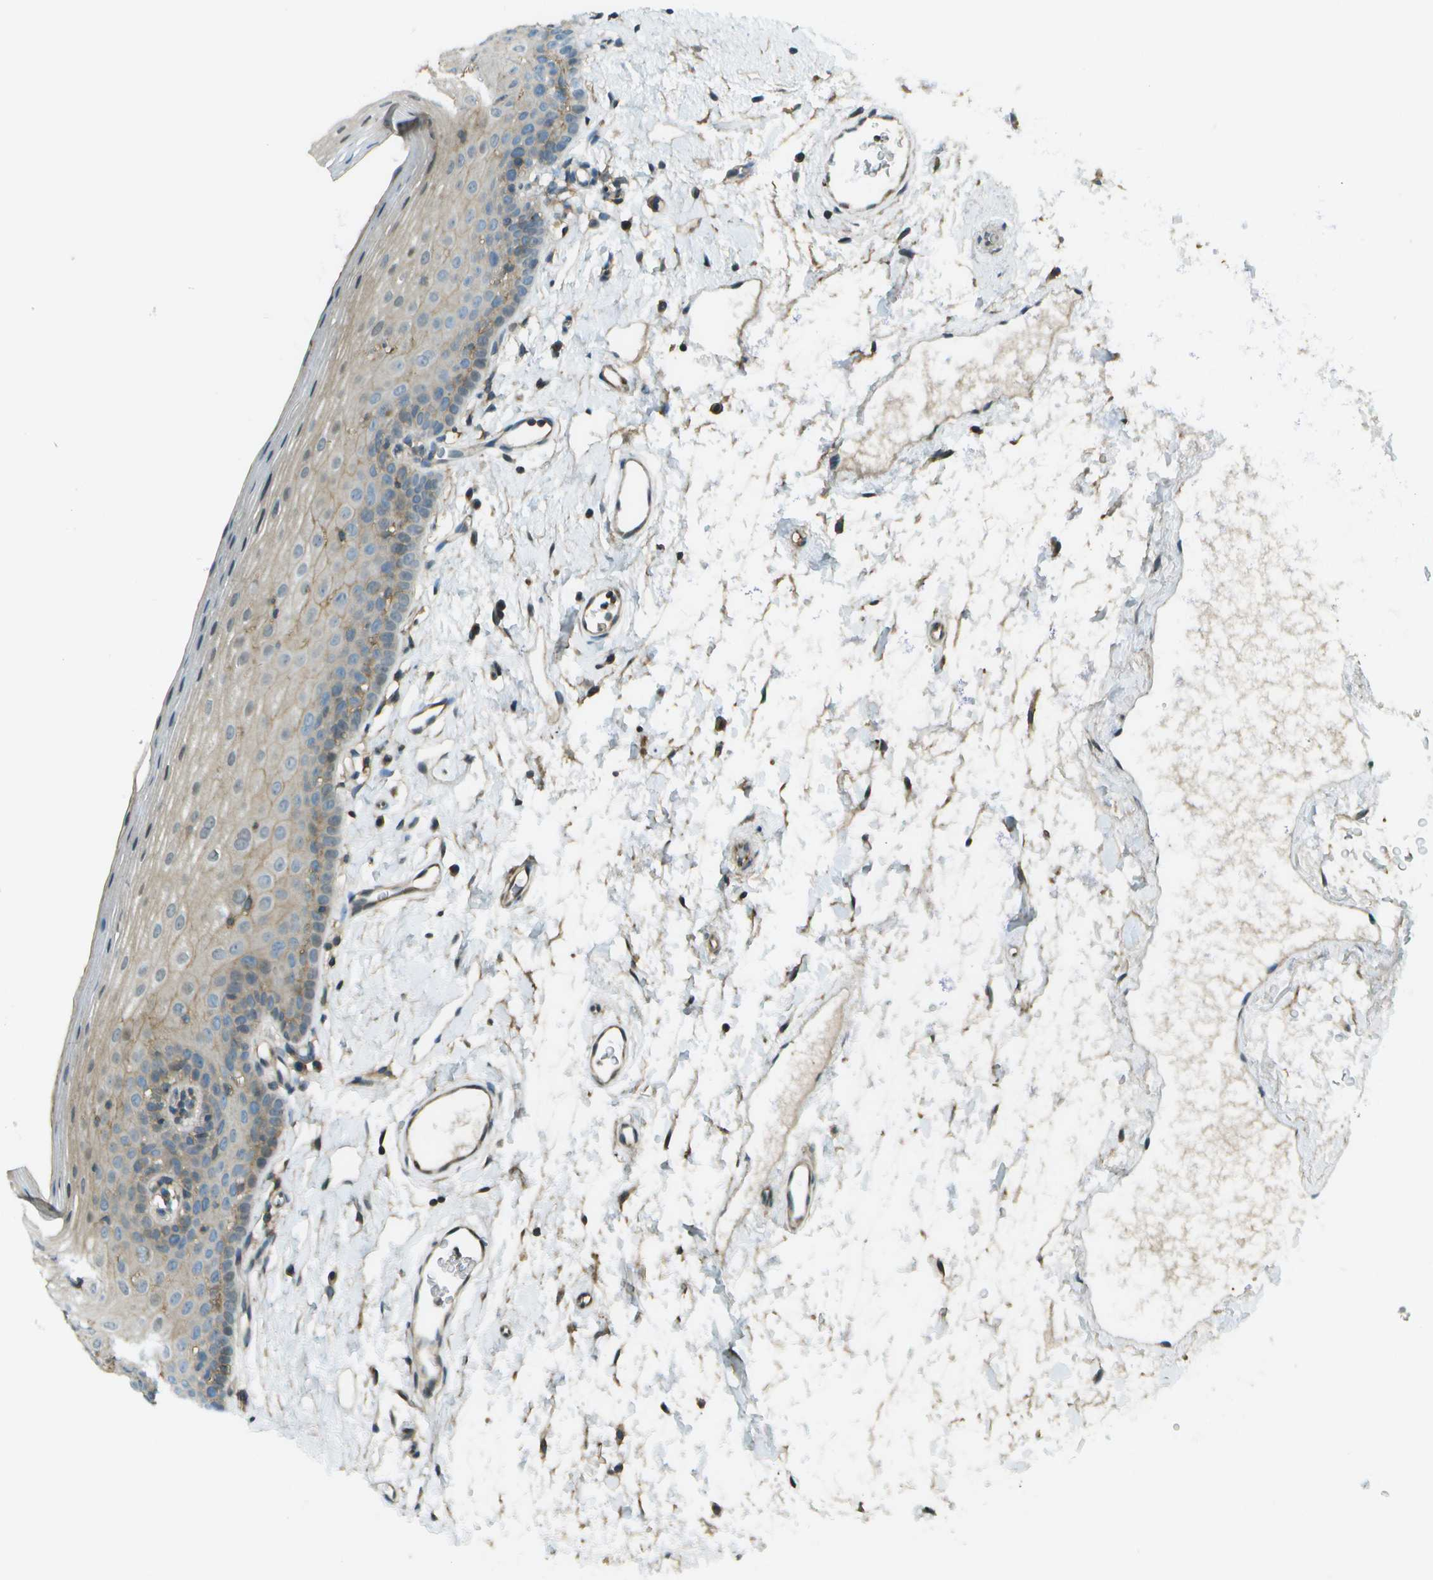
{"staining": {"intensity": "weak", "quantity": "25%-75%", "location": "cytoplasmic/membranous"}, "tissue": "oral mucosa", "cell_type": "Squamous epithelial cells", "image_type": "normal", "snomed": [{"axis": "morphology", "description": "Normal tissue, NOS"}, {"axis": "topography", "description": "Oral tissue"}], "caption": "Protein staining of normal oral mucosa reveals weak cytoplasmic/membranous expression in about 25%-75% of squamous epithelial cells.", "gene": "LRRC66", "patient": {"sex": "male", "age": 66}}